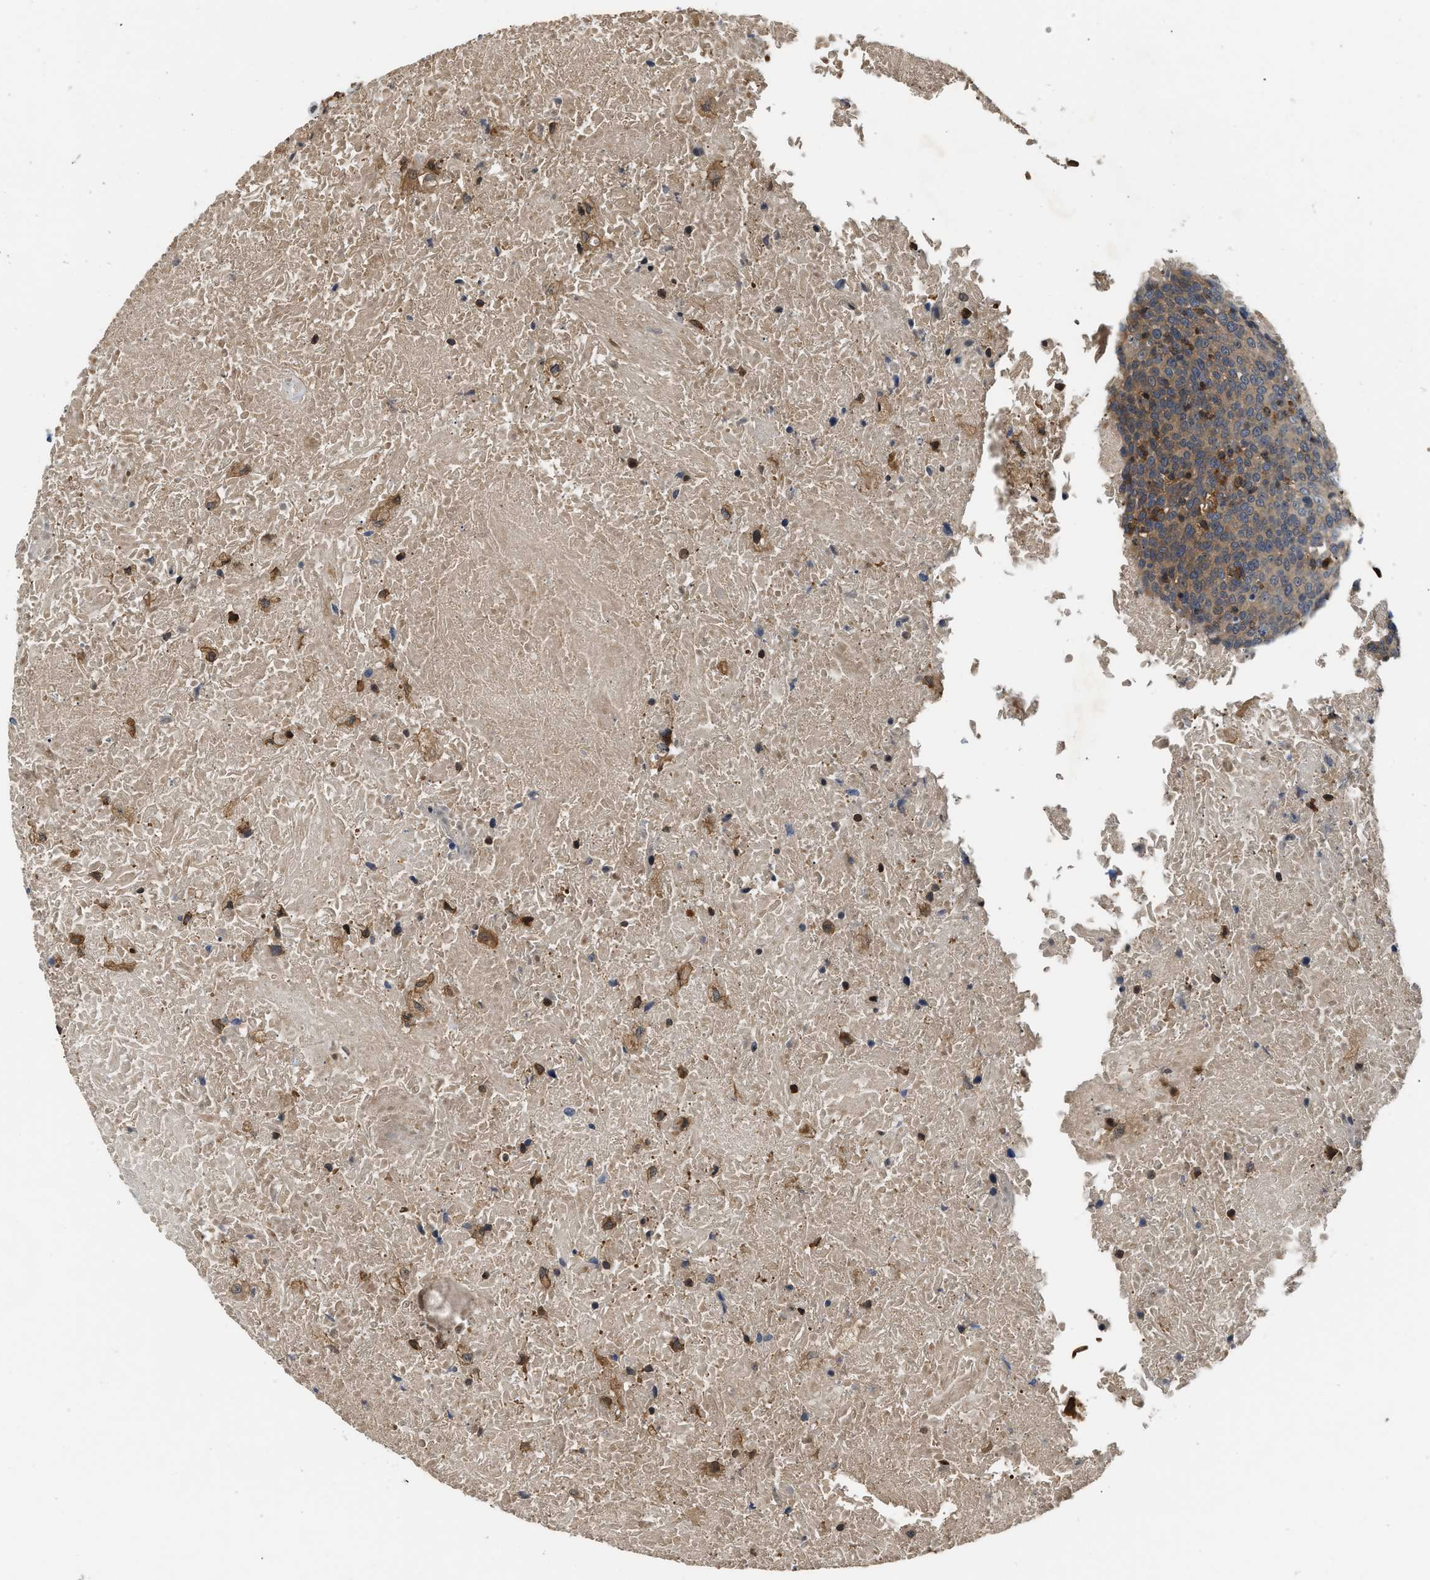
{"staining": {"intensity": "moderate", "quantity": ">75%", "location": "cytoplasmic/membranous"}, "tissue": "head and neck cancer", "cell_type": "Tumor cells", "image_type": "cancer", "snomed": [{"axis": "morphology", "description": "Squamous cell carcinoma, NOS"}, {"axis": "morphology", "description": "Squamous cell carcinoma, metastatic, NOS"}, {"axis": "topography", "description": "Lymph node"}, {"axis": "topography", "description": "Head-Neck"}], "caption": "Protein expression analysis of human head and neck cancer reveals moderate cytoplasmic/membranous positivity in about >75% of tumor cells.", "gene": "OSTF1", "patient": {"sex": "male", "age": 62}}